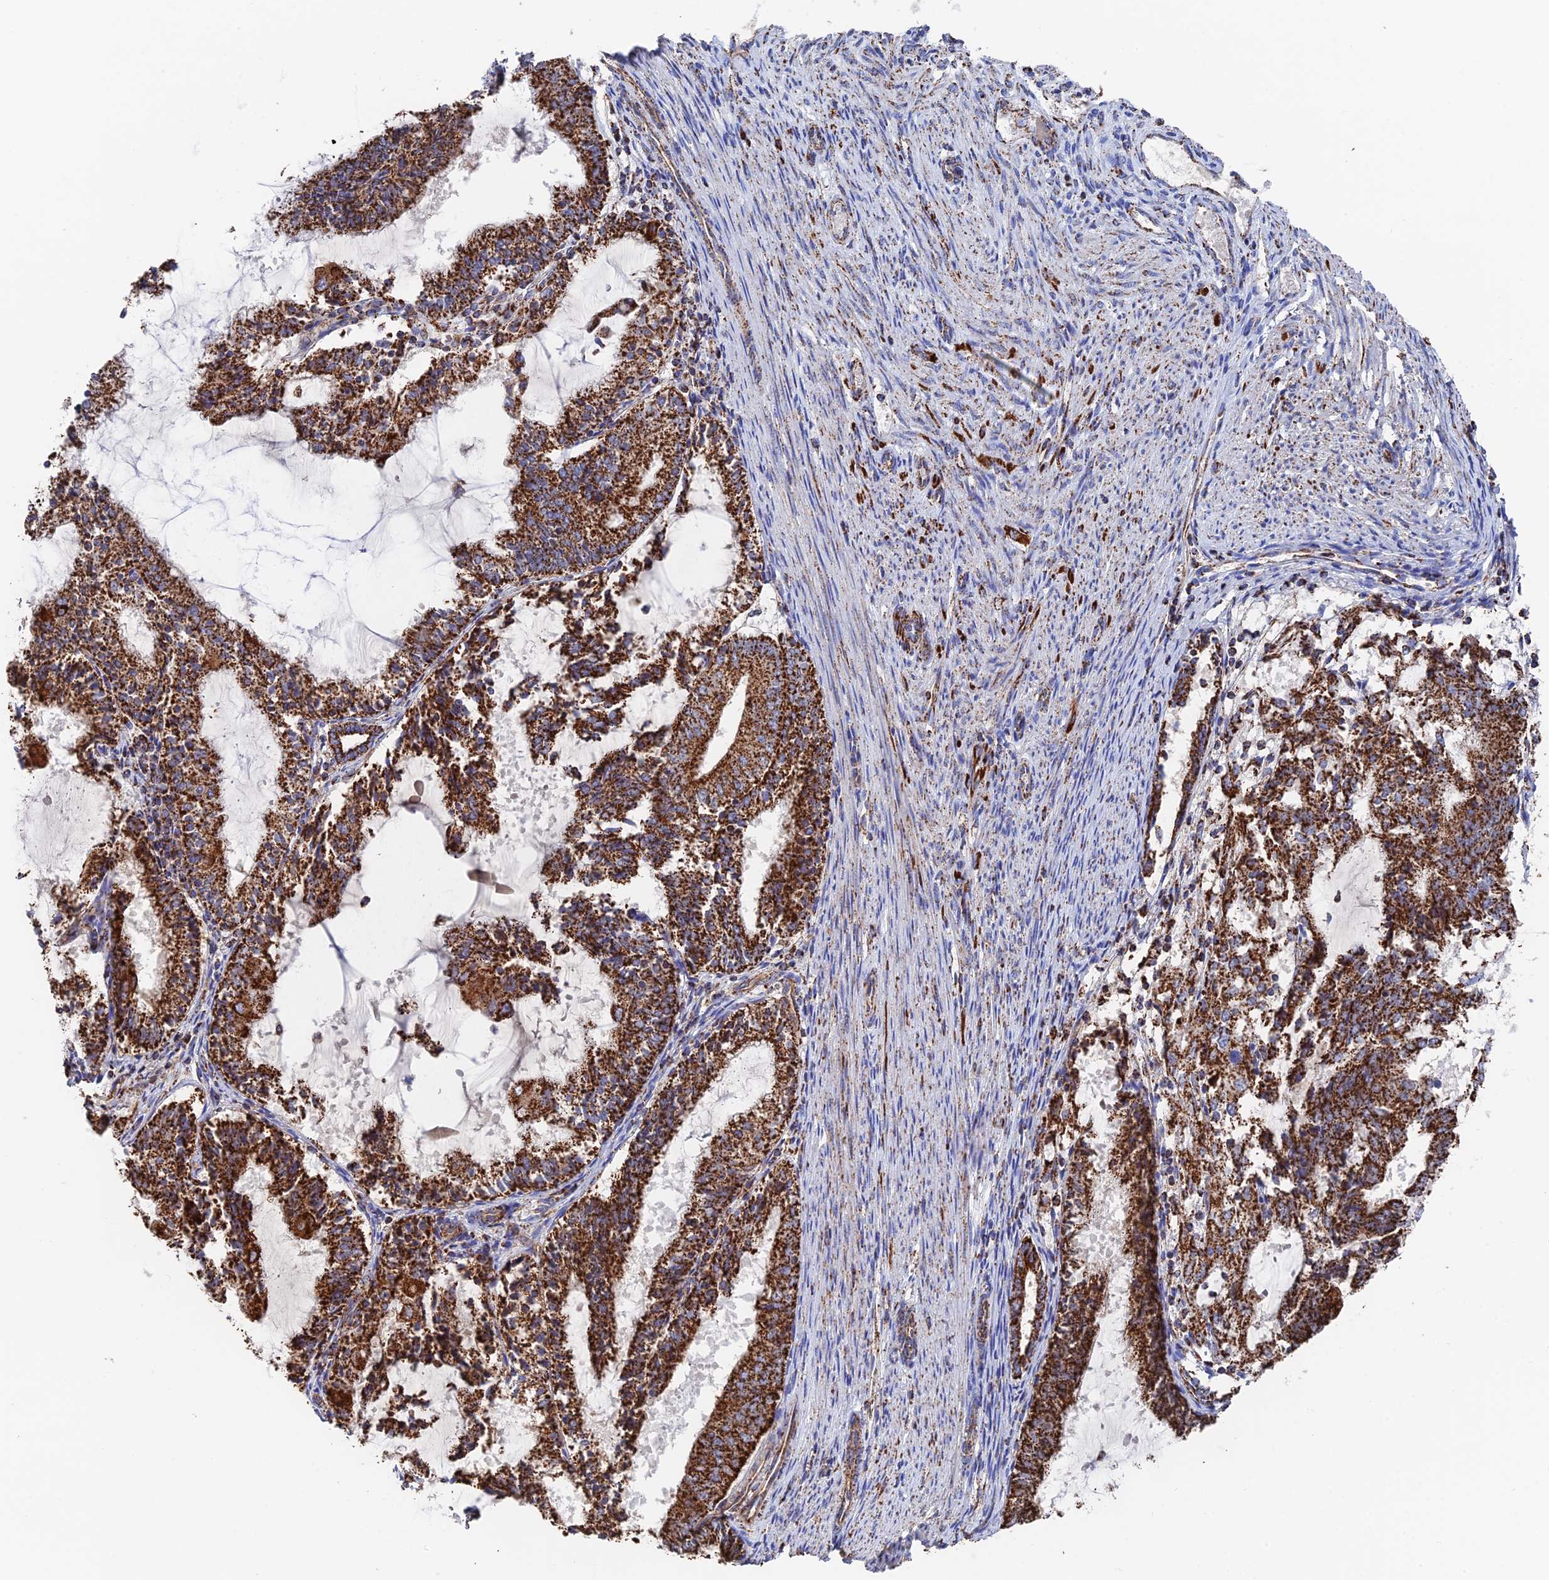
{"staining": {"intensity": "strong", "quantity": ">75%", "location": "cytoplasmic/membranous"}, "tissue": "endometrial cancer", "cell_type": "Tumor cells", "image_type": "cancer", "snomed": [{"axis": "morphology", "description": "Adenocarcinoma, NOS"}, {"axis": "topography", "description": "Endometrium"}], "caption": "Immunohistochemistry (IHC) image of neoplastic tissue: adenocarcinoma (endometrial) stained using immunohistochemistry reveals high levels of strong protein expression localized specifically in the cytoplasmic/membranous of tumor cells, appearing as a cytoplasmic/membranous brown color.", "gene": "HAUS8", "patient": {"sex": "female", "age": 81}}